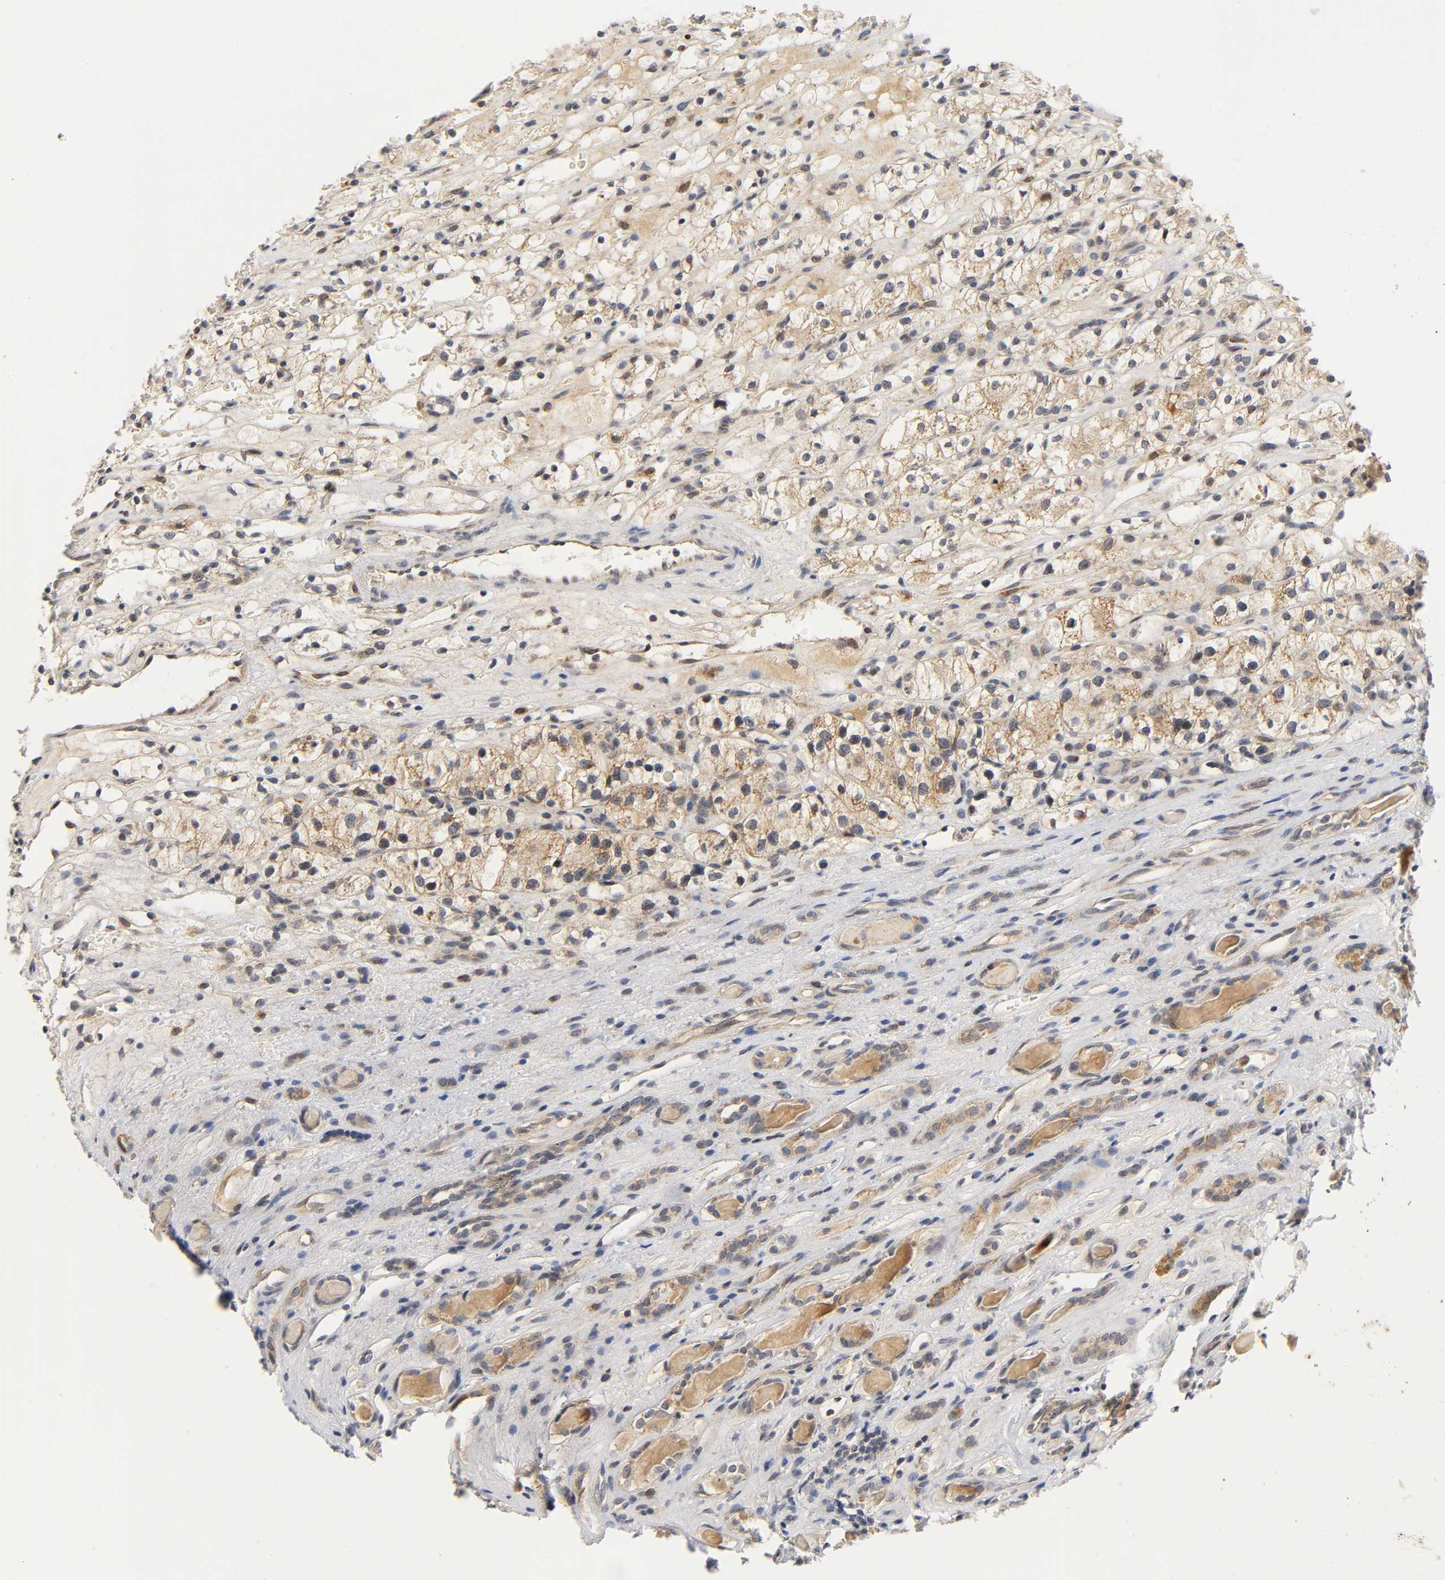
{"staining": {"intensity": "weak", "quantity": ">75%", "location": "cytoplasmic/membranous"}, "tissue": "renal cancer", "cell_type": "Tumor cells", "image_type": "cancer", "snomed": [{"axis": "morphology", "description": "Adenocarcinoma, NOS"}, {"axis": "topography", "description": "Kidney"}], "caption": "Adenocarcinoma (renal) tissue demonstrates weak cytoplasmic/membranous staining in about >75% of tumor cells", "gene": "NRP1", "patient": {"sex": "female", "age": 60}}